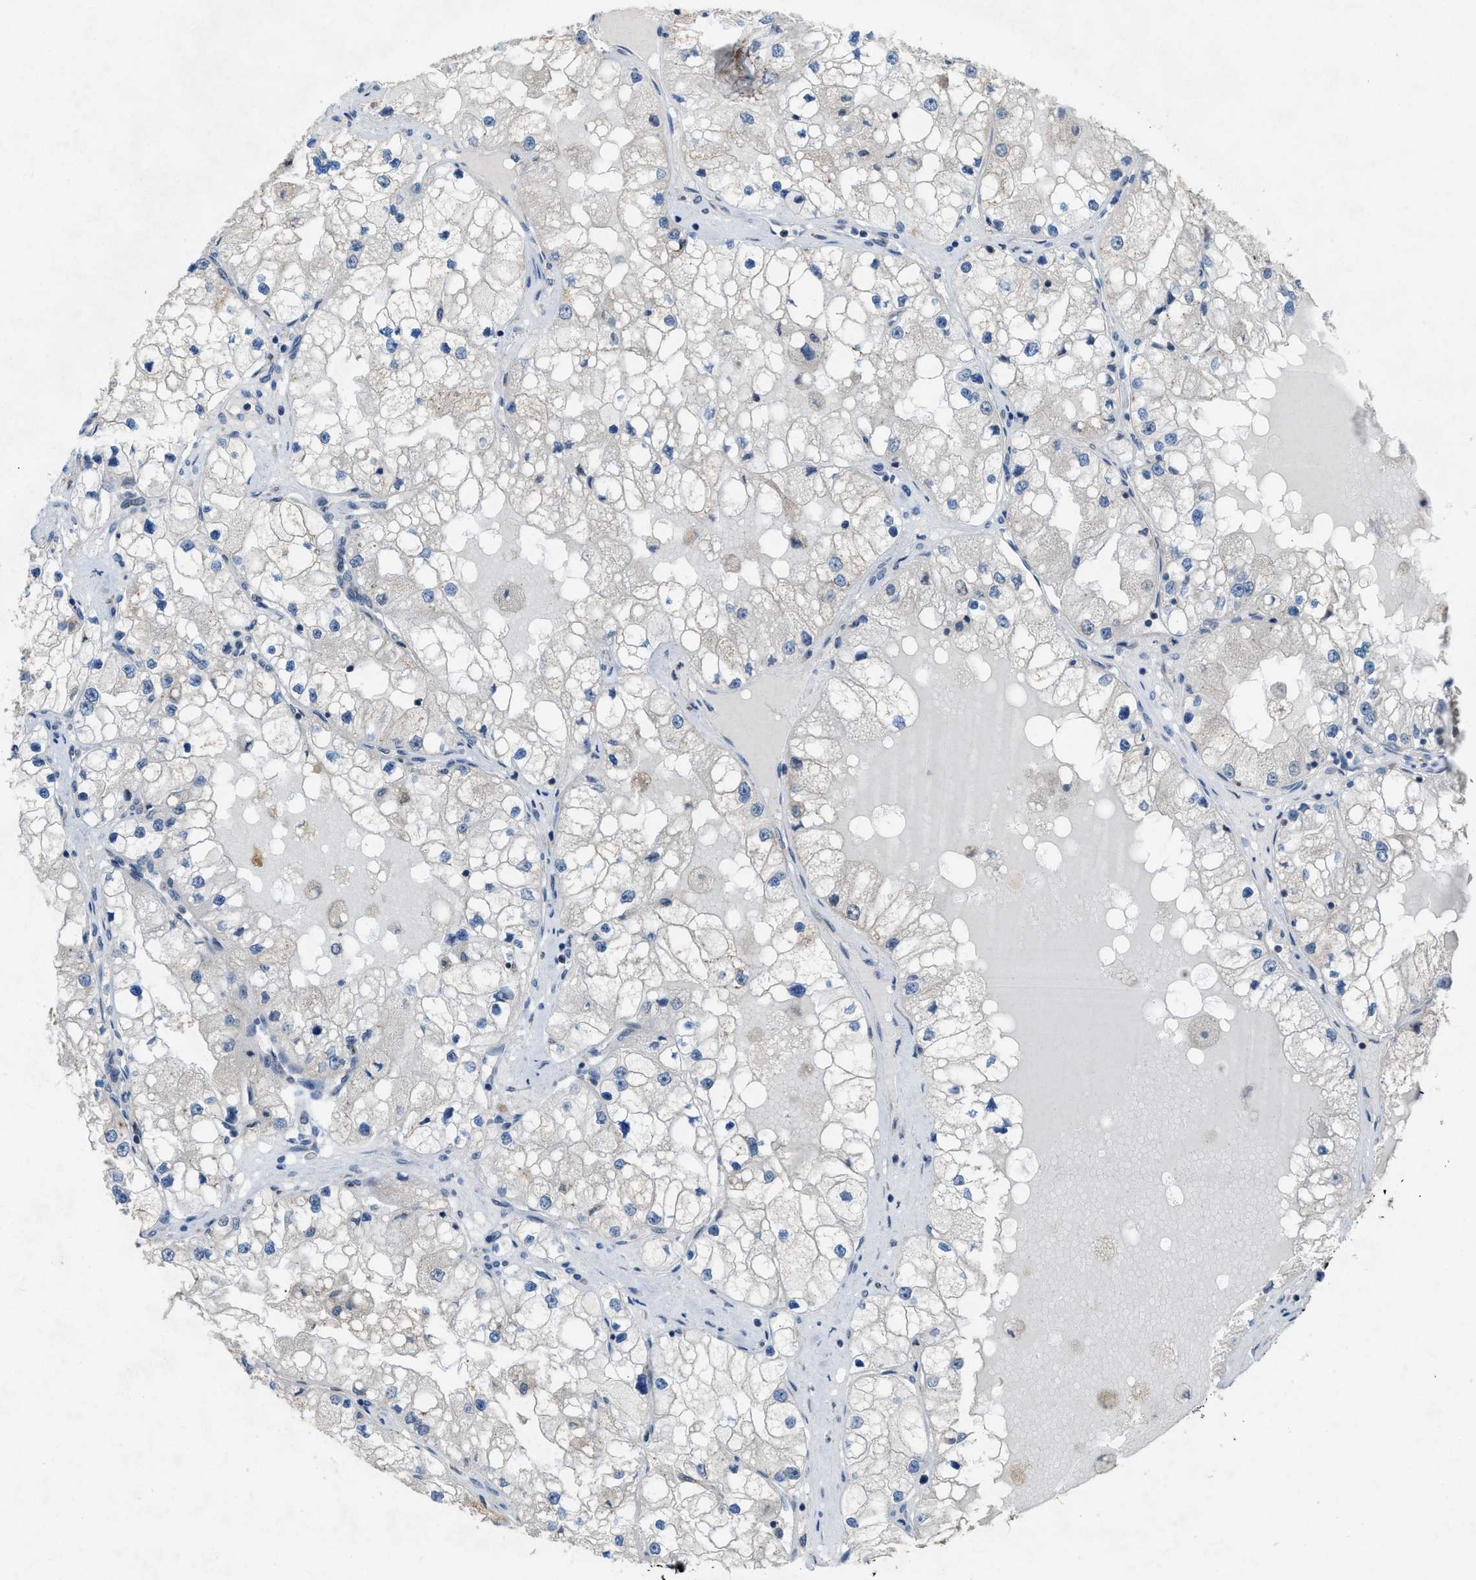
{"staining": {"intensity": "negative", "quantity": "none", "location": "none"}, "tissue": "renal cancer", "cell_type": "Tumor cells", "image_type": "cancer", "snomed": [{"axis": "morphology", "description": "Adenocarcinoma, NOS"}, {"axis": "topography", "description": "Kidney"}], "caption": "Immunohistochemistry photomicrograph of human renal cancer stained for a protein (brown), which exhibits no staining in tumor cells. (DAB (3,3'-diaminobenzidine) IHC with hematoxylin counter stain).", "gene": "PLAA", "patient": {"sex": "male", "age": 68}}